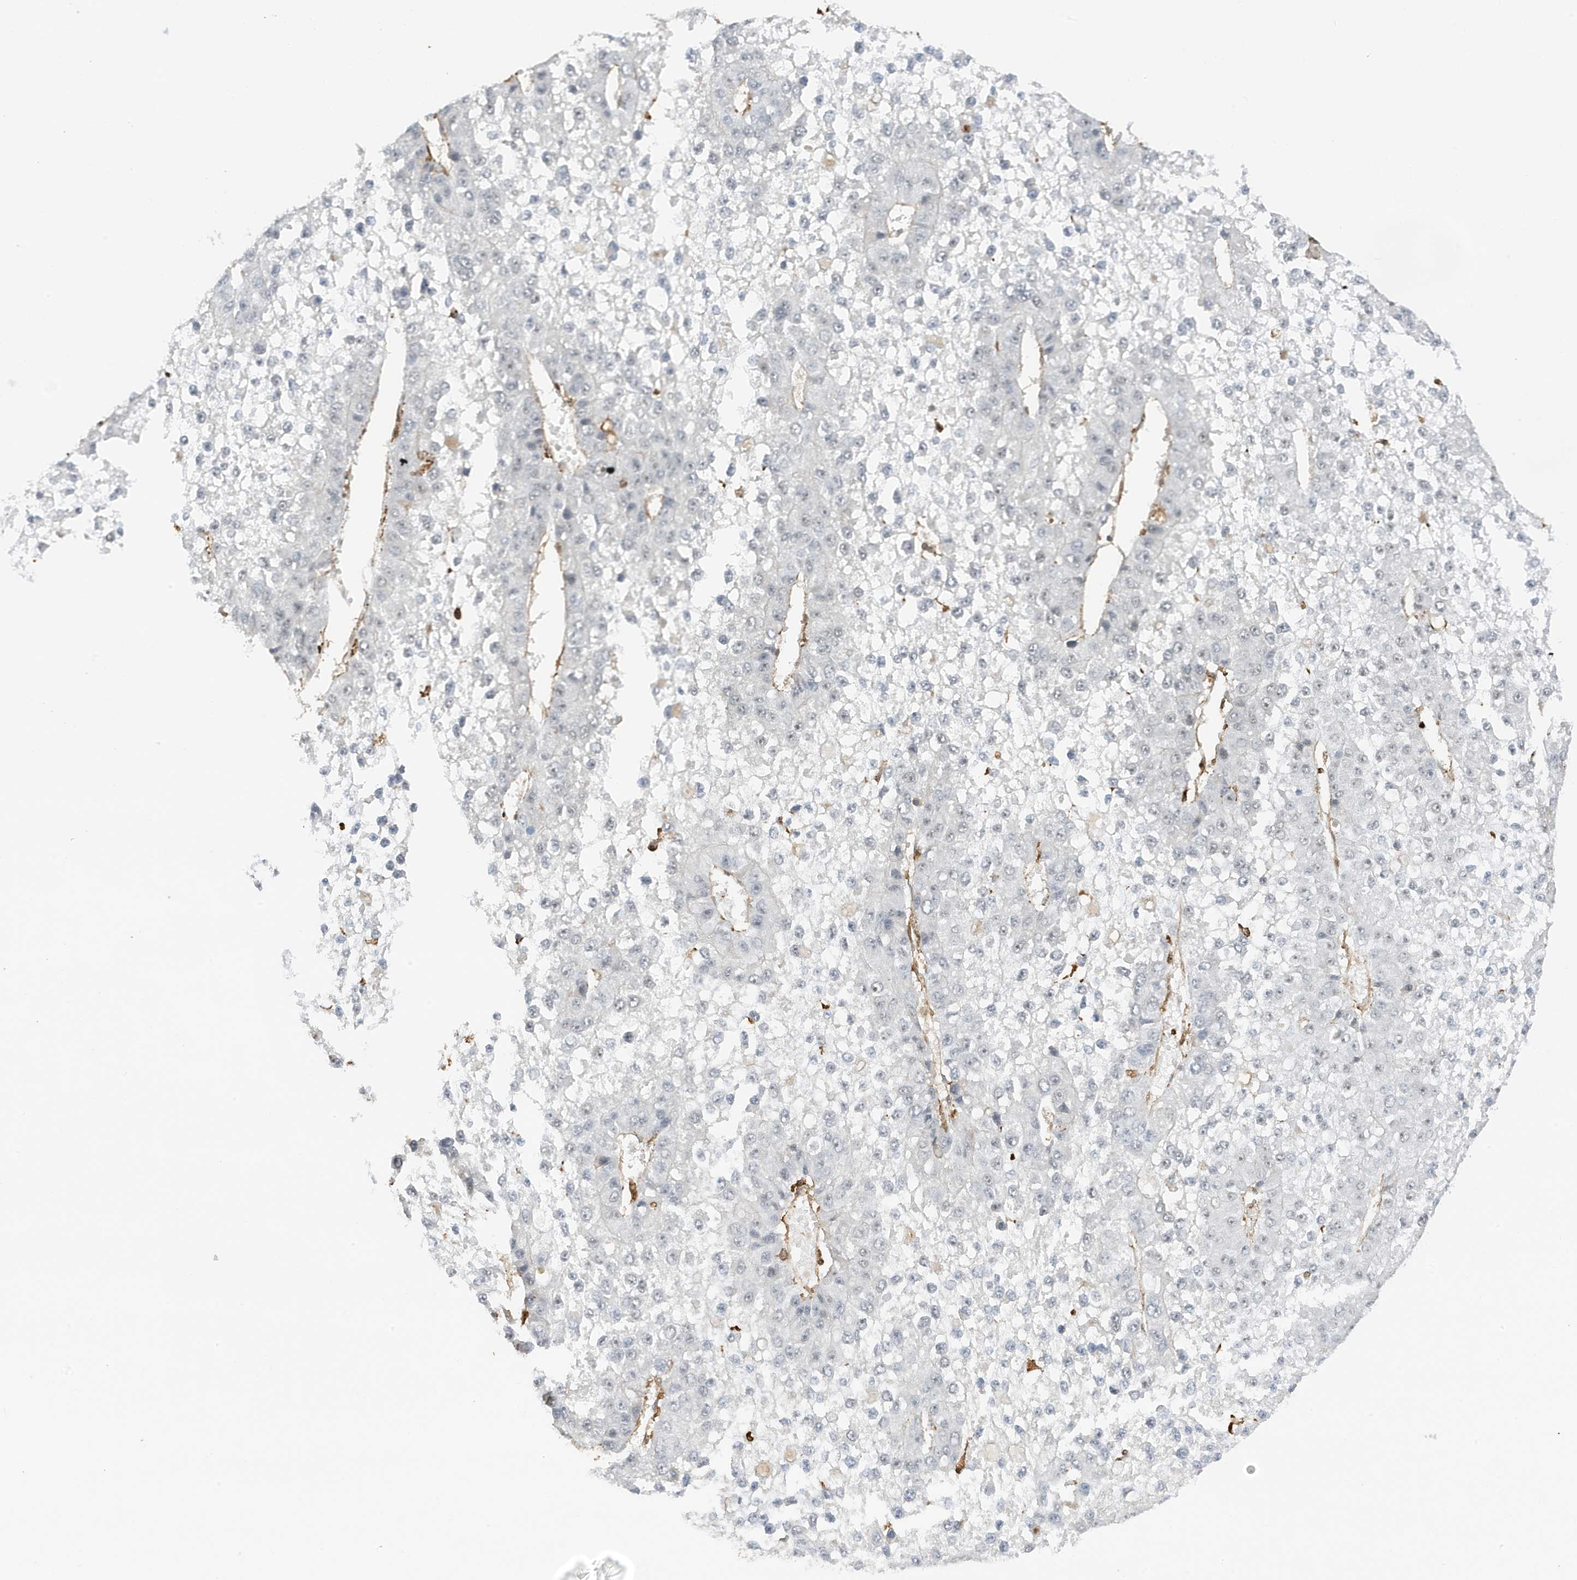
{"staining": {"intensity": "negative", "quantity": "none", "location": "none"}, "tissue": "liver cancer", "cell_type": "Tumor cells", "image_type": "cancer", "snomed": [{"axis": "morphology", "description": "Carcinoma, Hepatocellular, NOS"}, {"axis": "topography", "description": "Liver"}], "caption": "A photomicrograph of human liver cancer (hepatocellular carcinoma) is negative for staining in tumor cells. The staining was performed using DAB (3,3'-diaminobenzidine) to visualize the protein expression in brown, while the nuclei were stained in blue with hematoxylin (Magnification: 20x).", "gene": "PHACTR2", "patient": {"sex": "female", "age": 73}}